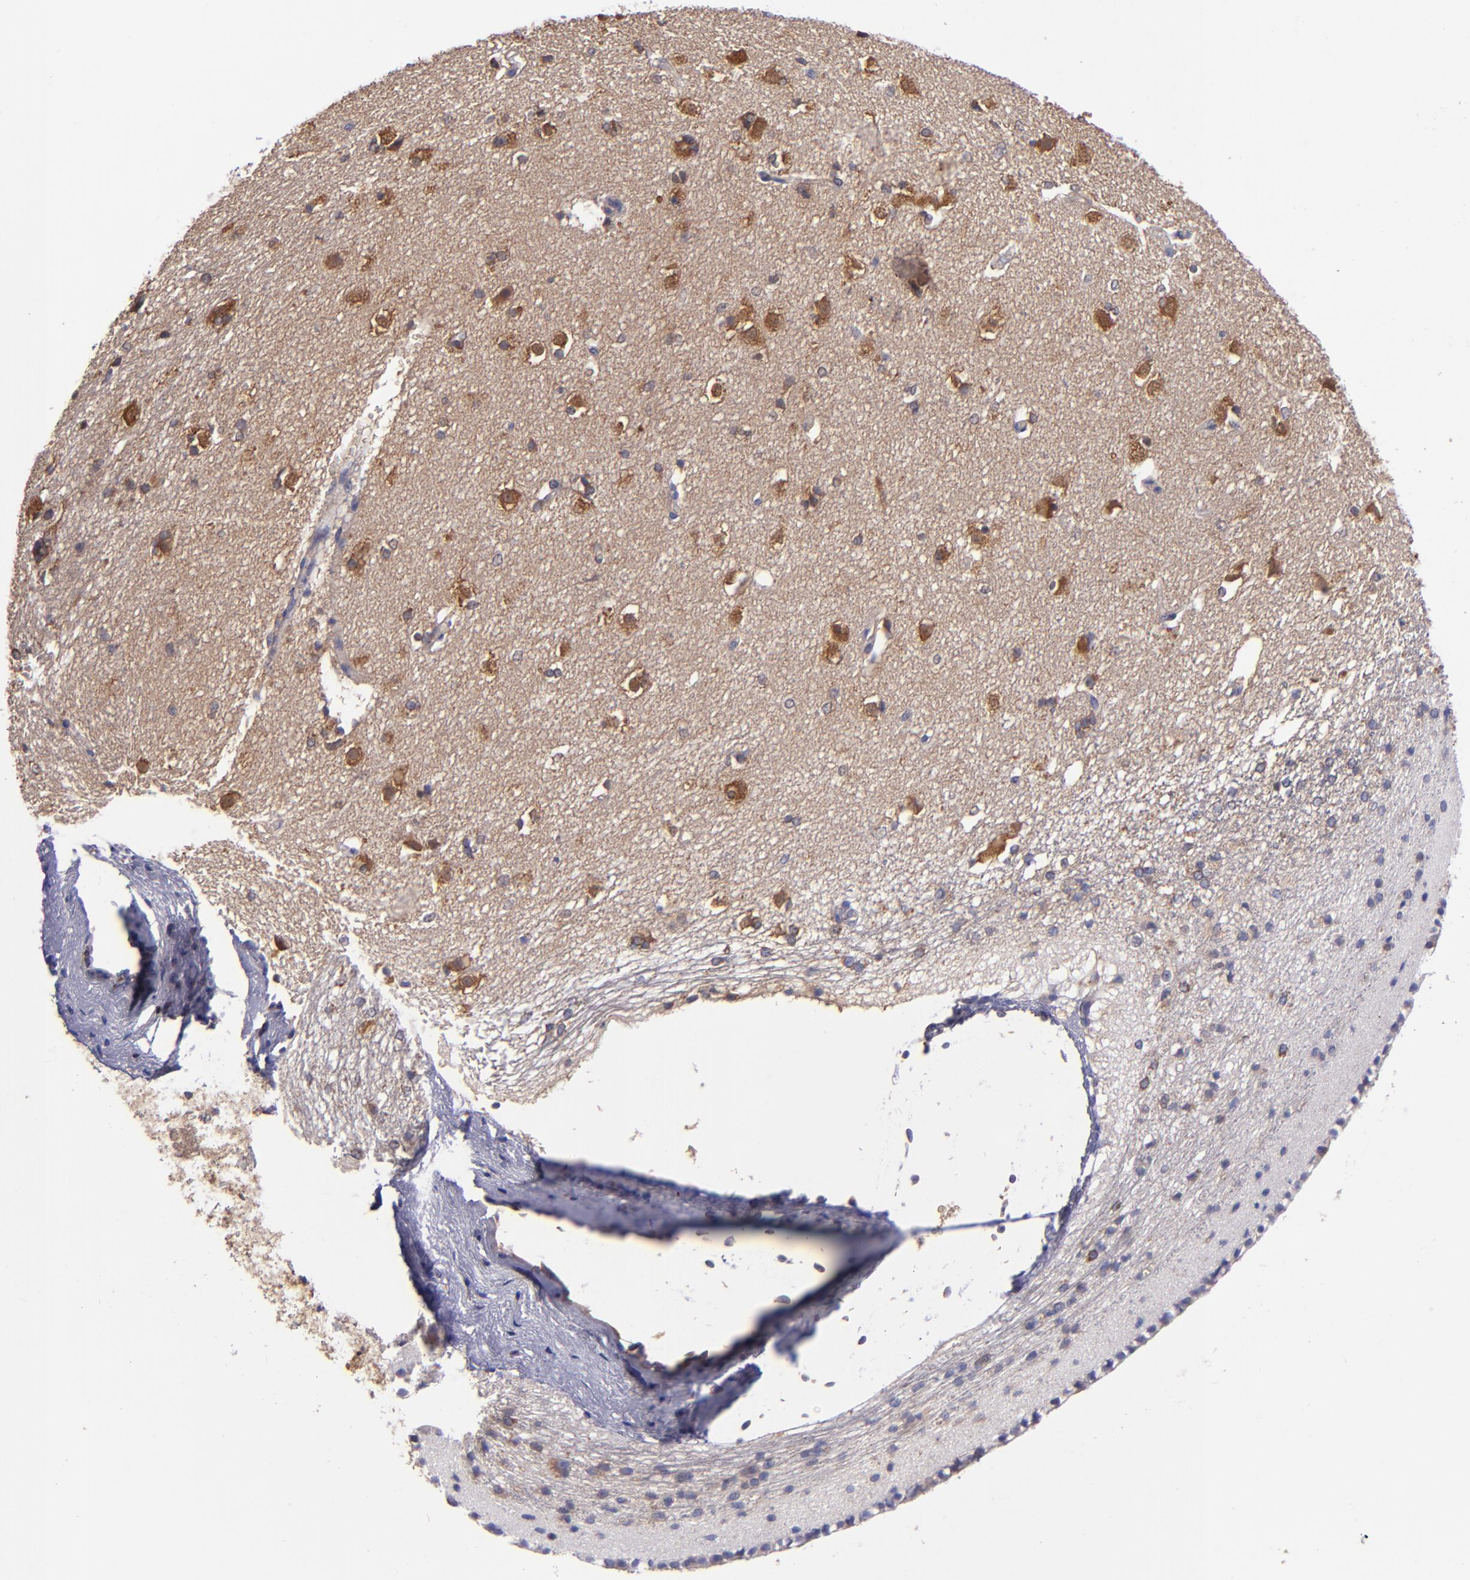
{"staining": {"intensity": "weak", "quantity": "25%-75%", "location": "cytoplasmic/membranous"}, "tissue": "caudate", "cell_type": "Glial cells", "image_type": "normal", "snomed": [{"axis": "morphology", "description": "Normal tissue, NOS"}, {"axis": "topography", "description": "Lateral ventricle wall"}], "caption": "A brown stain shows weak cytoplasmic/membranous expression of a protein in glial cells of unremarkable human caudate.", "gene": "CARS1", "patient": {"sex": "female", "age": 19}}